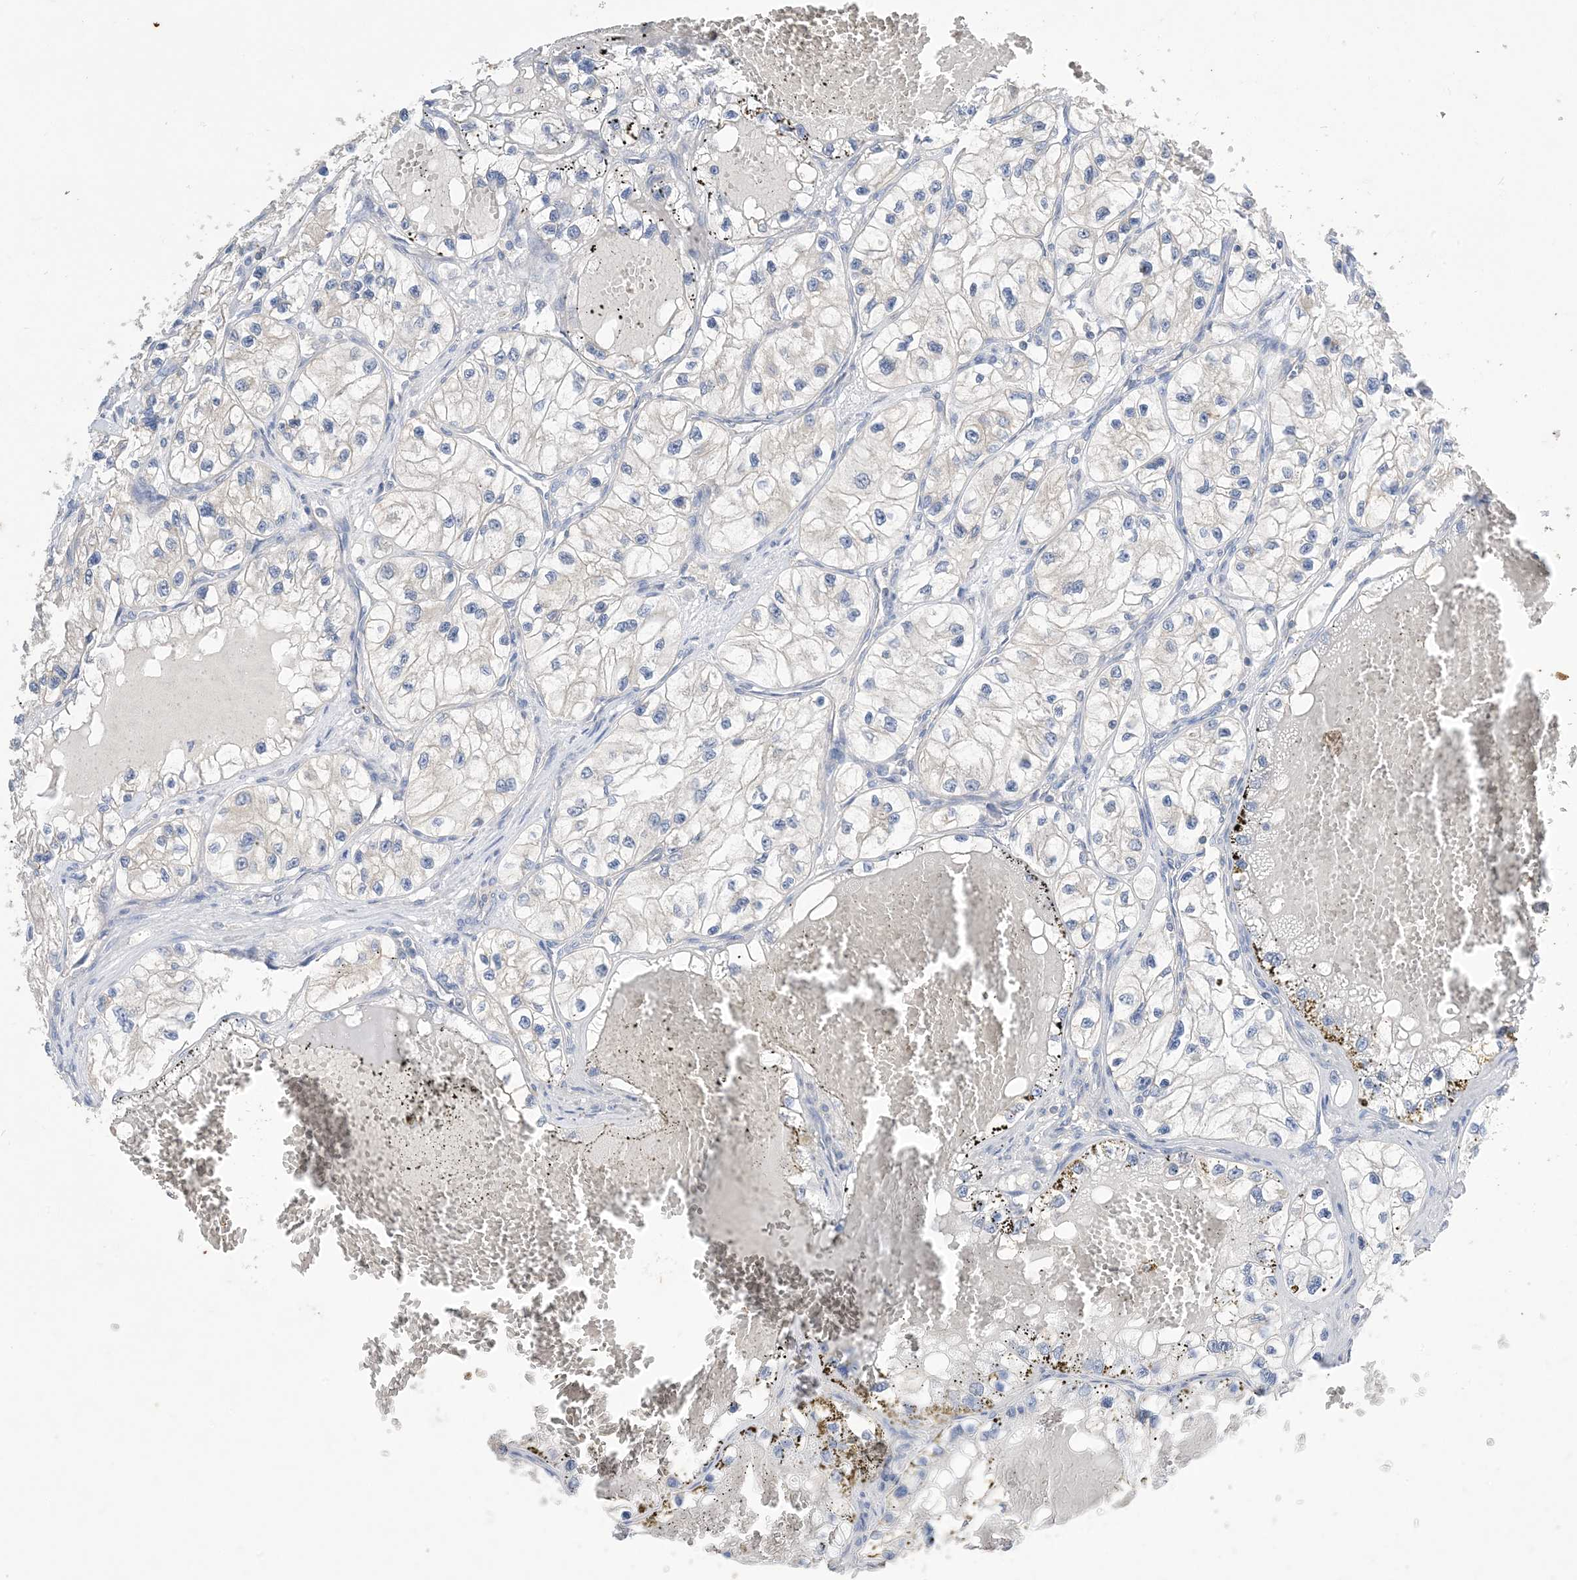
{"staining": {"intensity": "negative", "quantity": "none", "location": "none"}, "tissue": "renal cancer", "cell_type": "Tumor cells", "image_type": "cancer", "snomed": [{"axis": "morphology", "description": "Adenocarcinoma, NOS"}, {"axis": "topography", "description": "Kidney"}], "caption": "High magnification brightfield microscopy of adenocarcinoma (renal) stained with DAB (3,3'-diaminobenzidine) (brown) and counterstained with hematoxylin (blue): tumor cells show no significant staining.", "gene": "KPRP", "patient": {"sex": "female", "age": 57}}